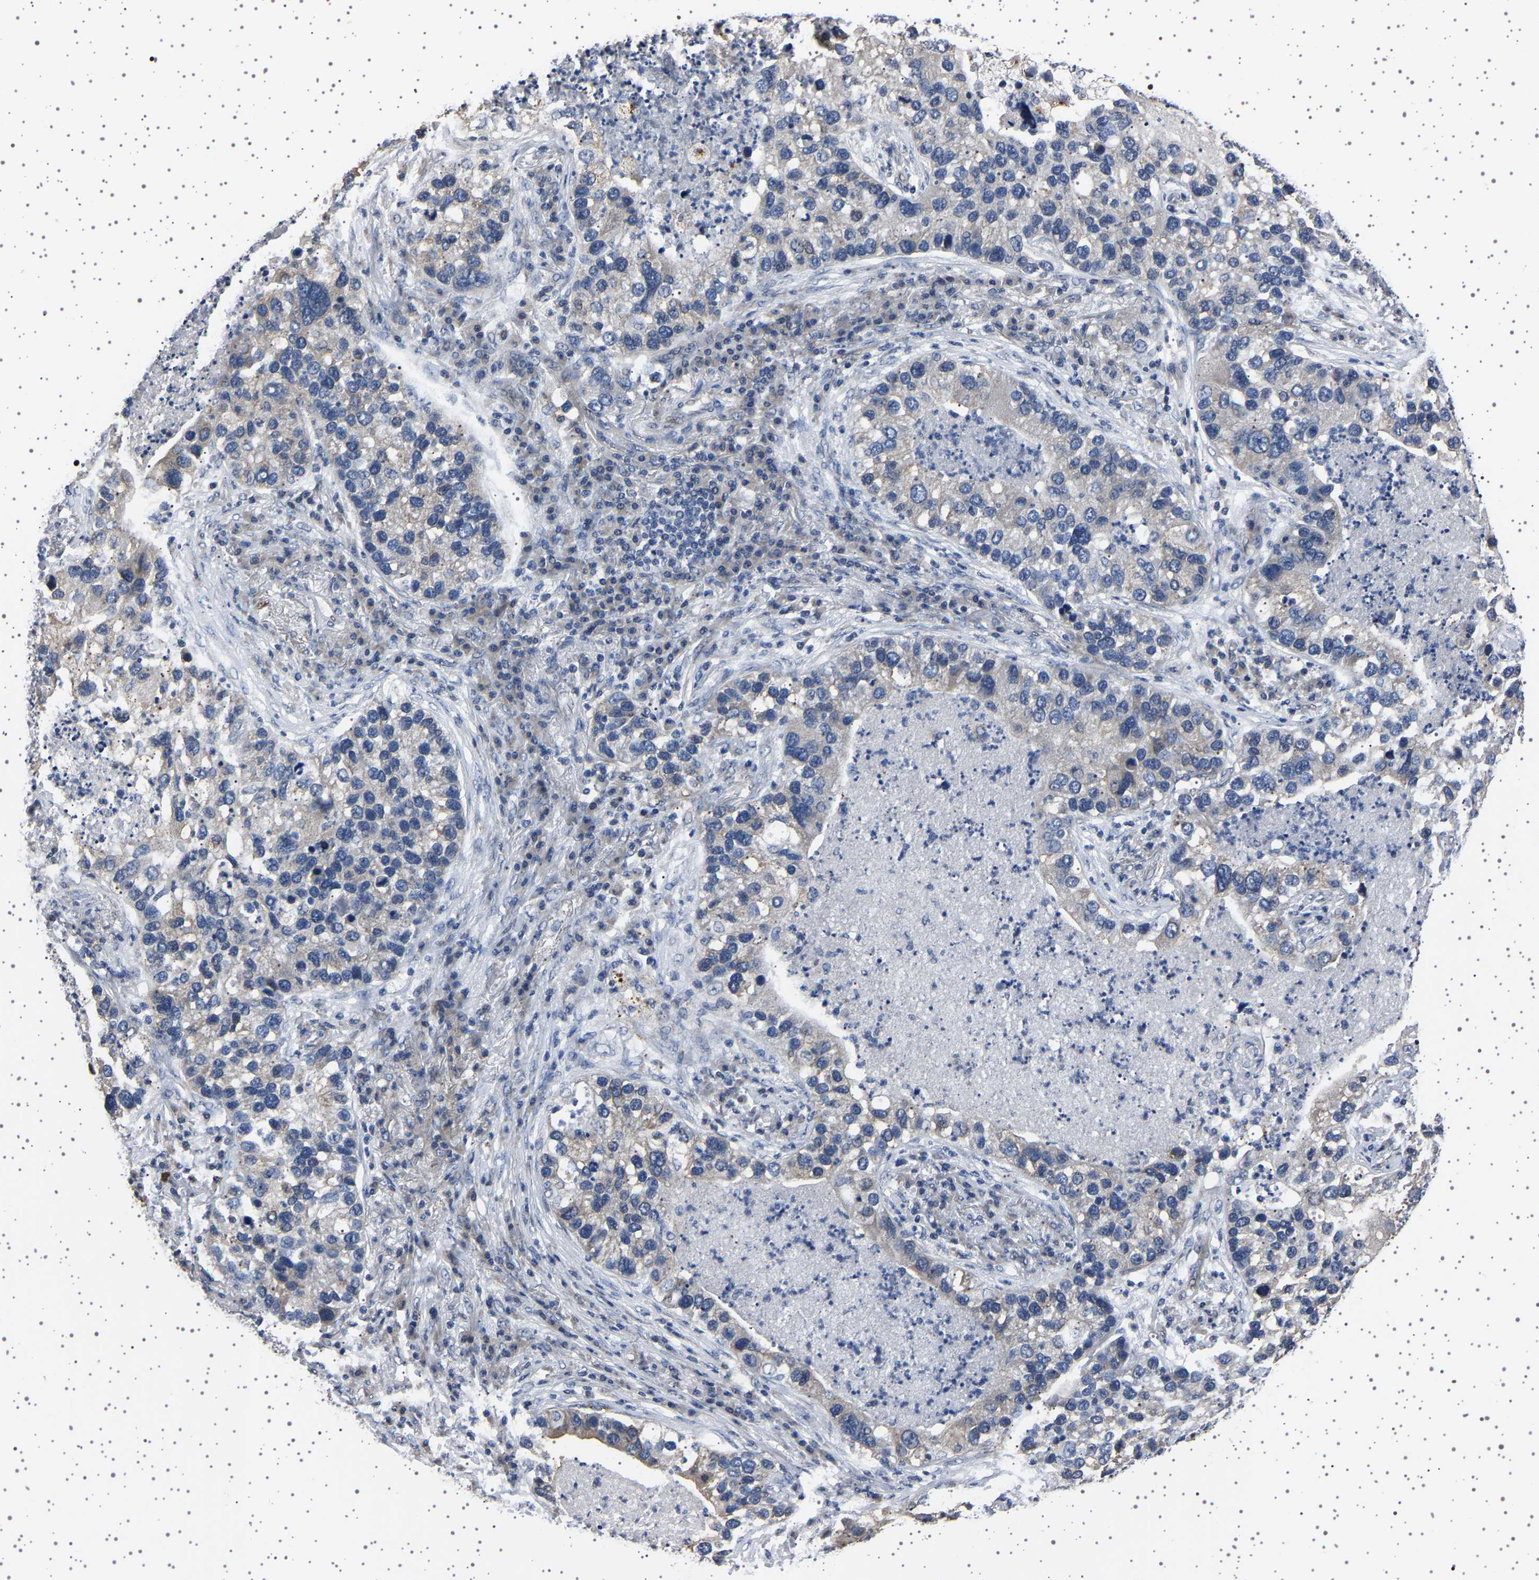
{"staining": {"intensity": "negative", "quantity": "none", "location": "none"}, "tissue": "lung cancer", "cell_type": "Tumor cells", "image_type": "cancer", "snomed": [{"axis": "morphology", "description": "Normal tissue, NOS"}, {"axis": "morphology", "description": "Adenocarcinoma, NOS"}, {"axis": "topography", "description": "Bronchus"}, {"axis": "topography", "description": "Lung"}], "caption": "There is no significant positivity in tumor cells of lung cancer (adenocarcinoma). (DAB immunohistochemistry visualized using brightfield microscopy, high magnification).", "gene": "IL10RB", "patient": {"sex": "male", "age": 54}}